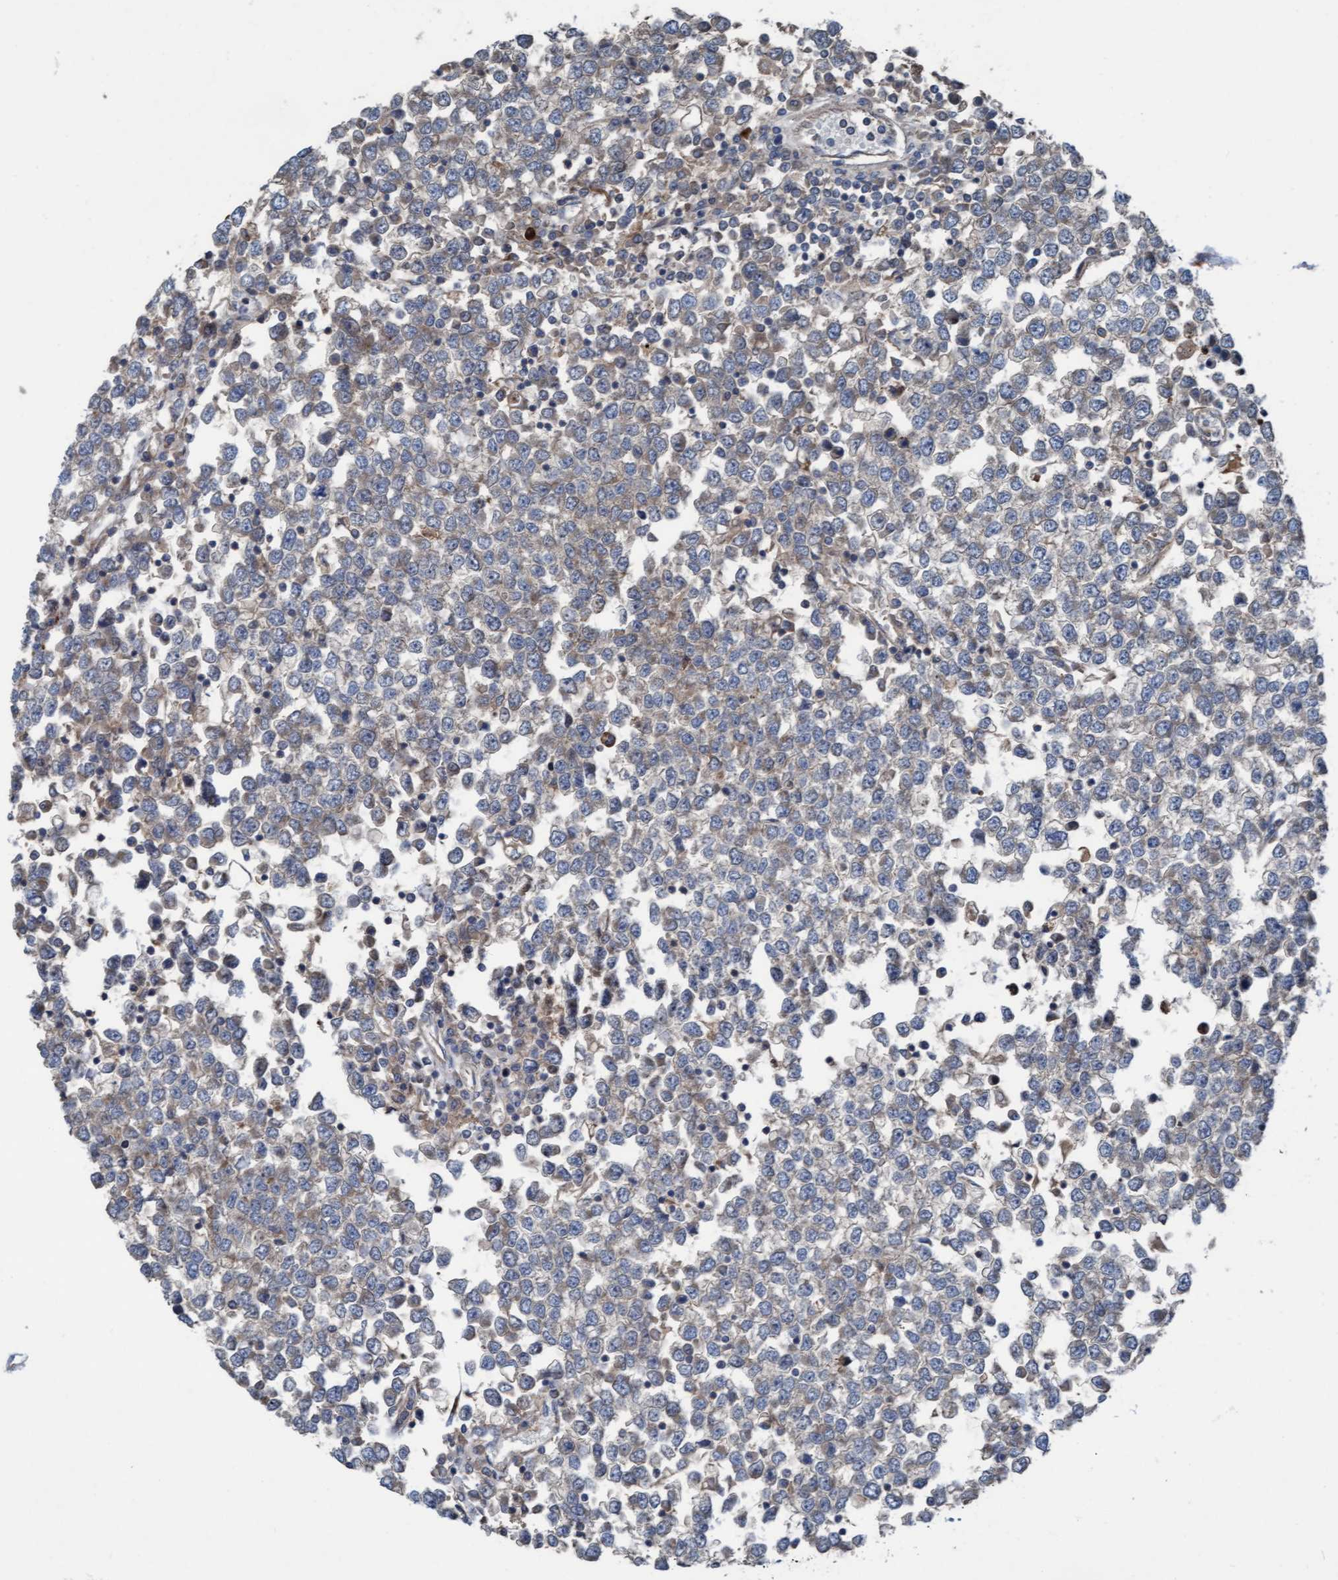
{"staining": {"intensity": "weak", "quantity": "<25%", "location": "cytoplasmic/membranous"}, "tissue": "testis cancer", "cell_type": "Tumor cells", "image_type": "cancer", "snomed": [{"axis": "morphology", "description": "Seminoma, NOS"}, {"axis": "topography", "description": "Testis"}], "caption": "Immunohistochemical staining of human testis cancer (seminoma) exhibits no significant staining in tumor cells.", "gene": "KLHL26", "patient": {"sex": "male", "age": 65}}